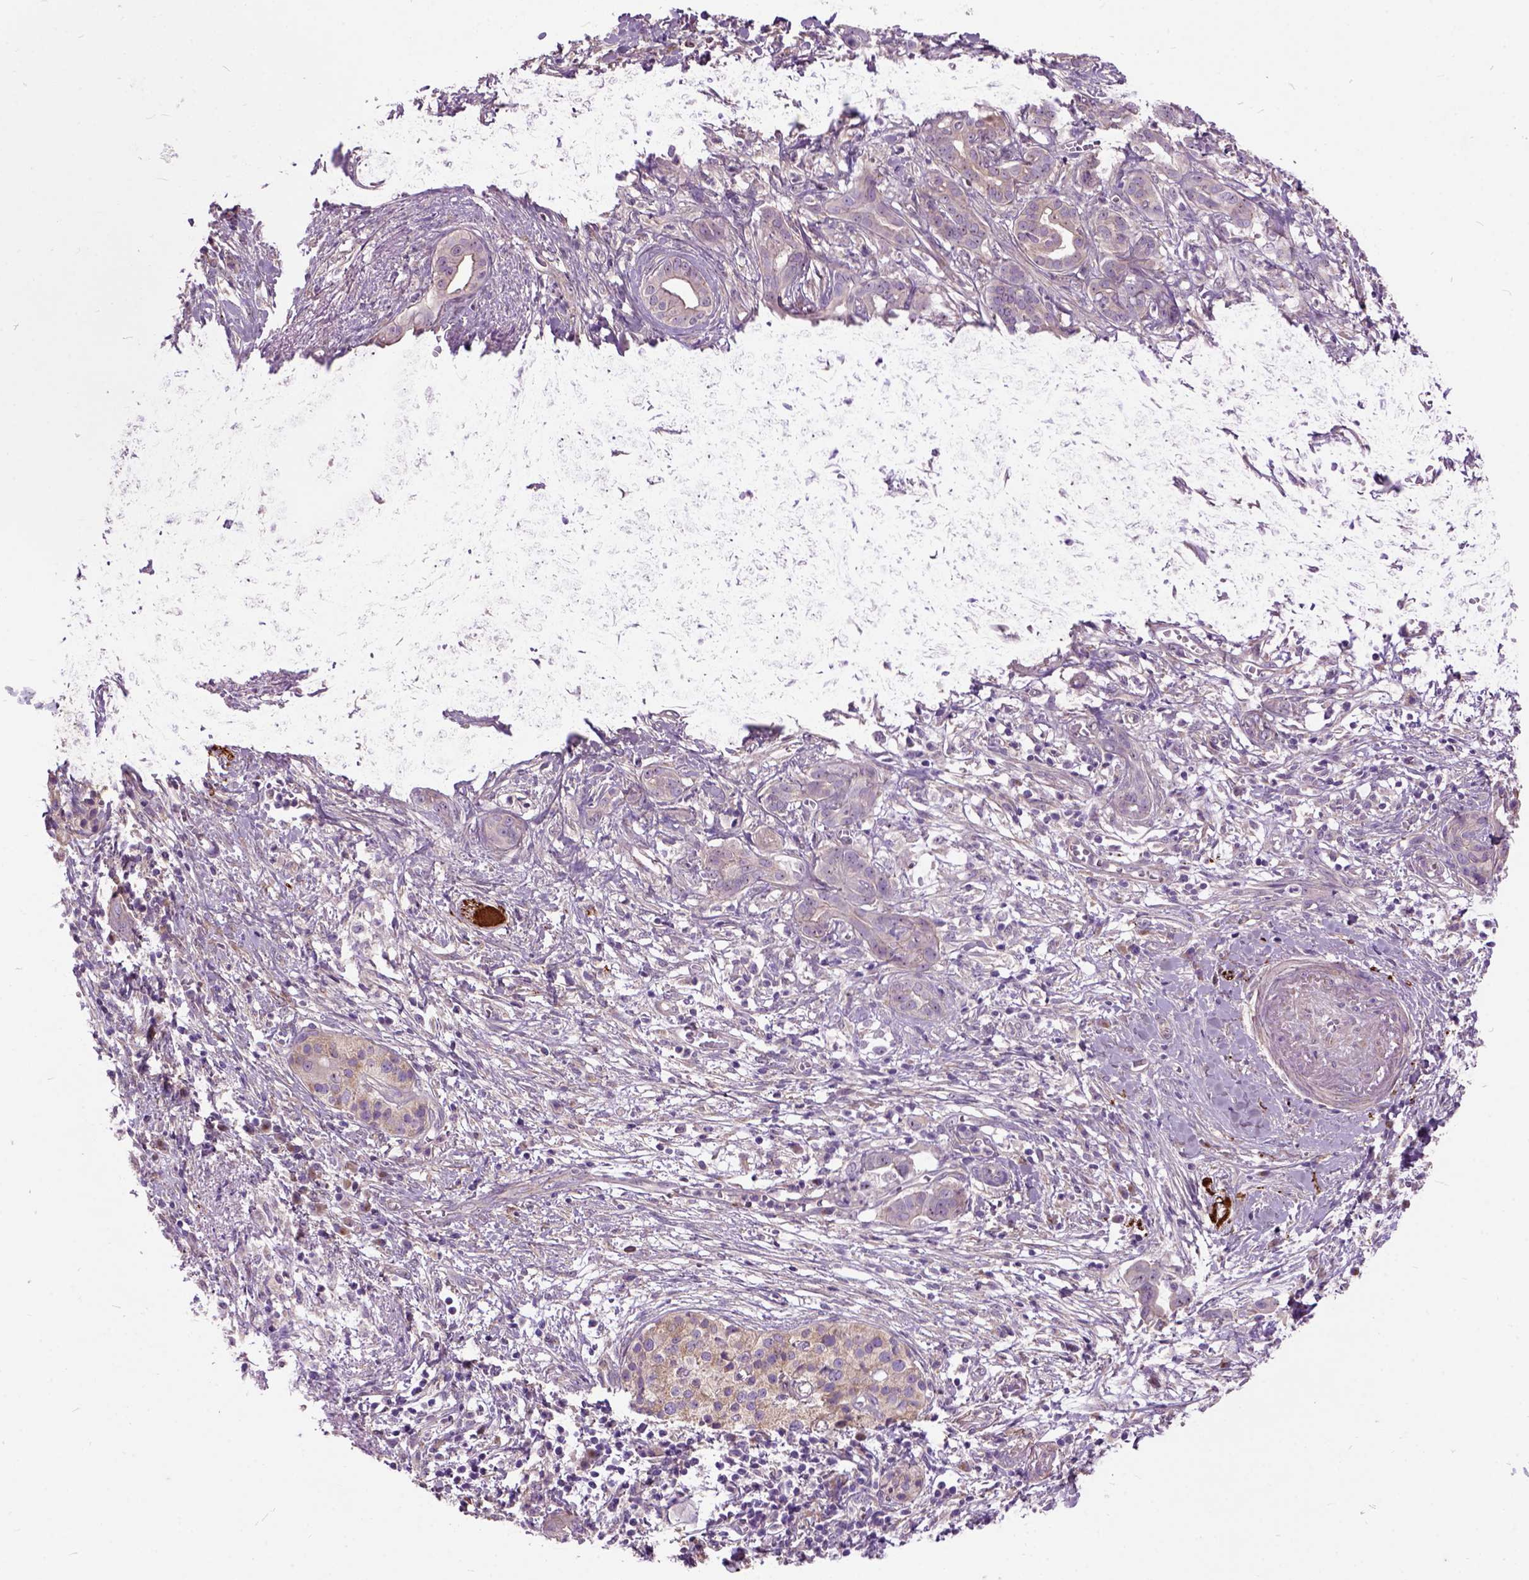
{"staining": {"intensity": "negative", "quantity": "none", "location": "none"}, "tissue": "pancreatic cancer", "cell_type": "Tumor cells", "image_type": "cancer", "snomed": [{"axis": "morphology", "description": "Adenocarcinoma, NOS"}, {"axis": "topography", "description": "Pancreas"}], "caption": "This is an immunohistochemistry histopathology image of pancreatic cancer (adenocarcinoma). There is no positivity in tumor cells.", "gene": "MAPT", "patient": {"sex": "male", "age": 61}}